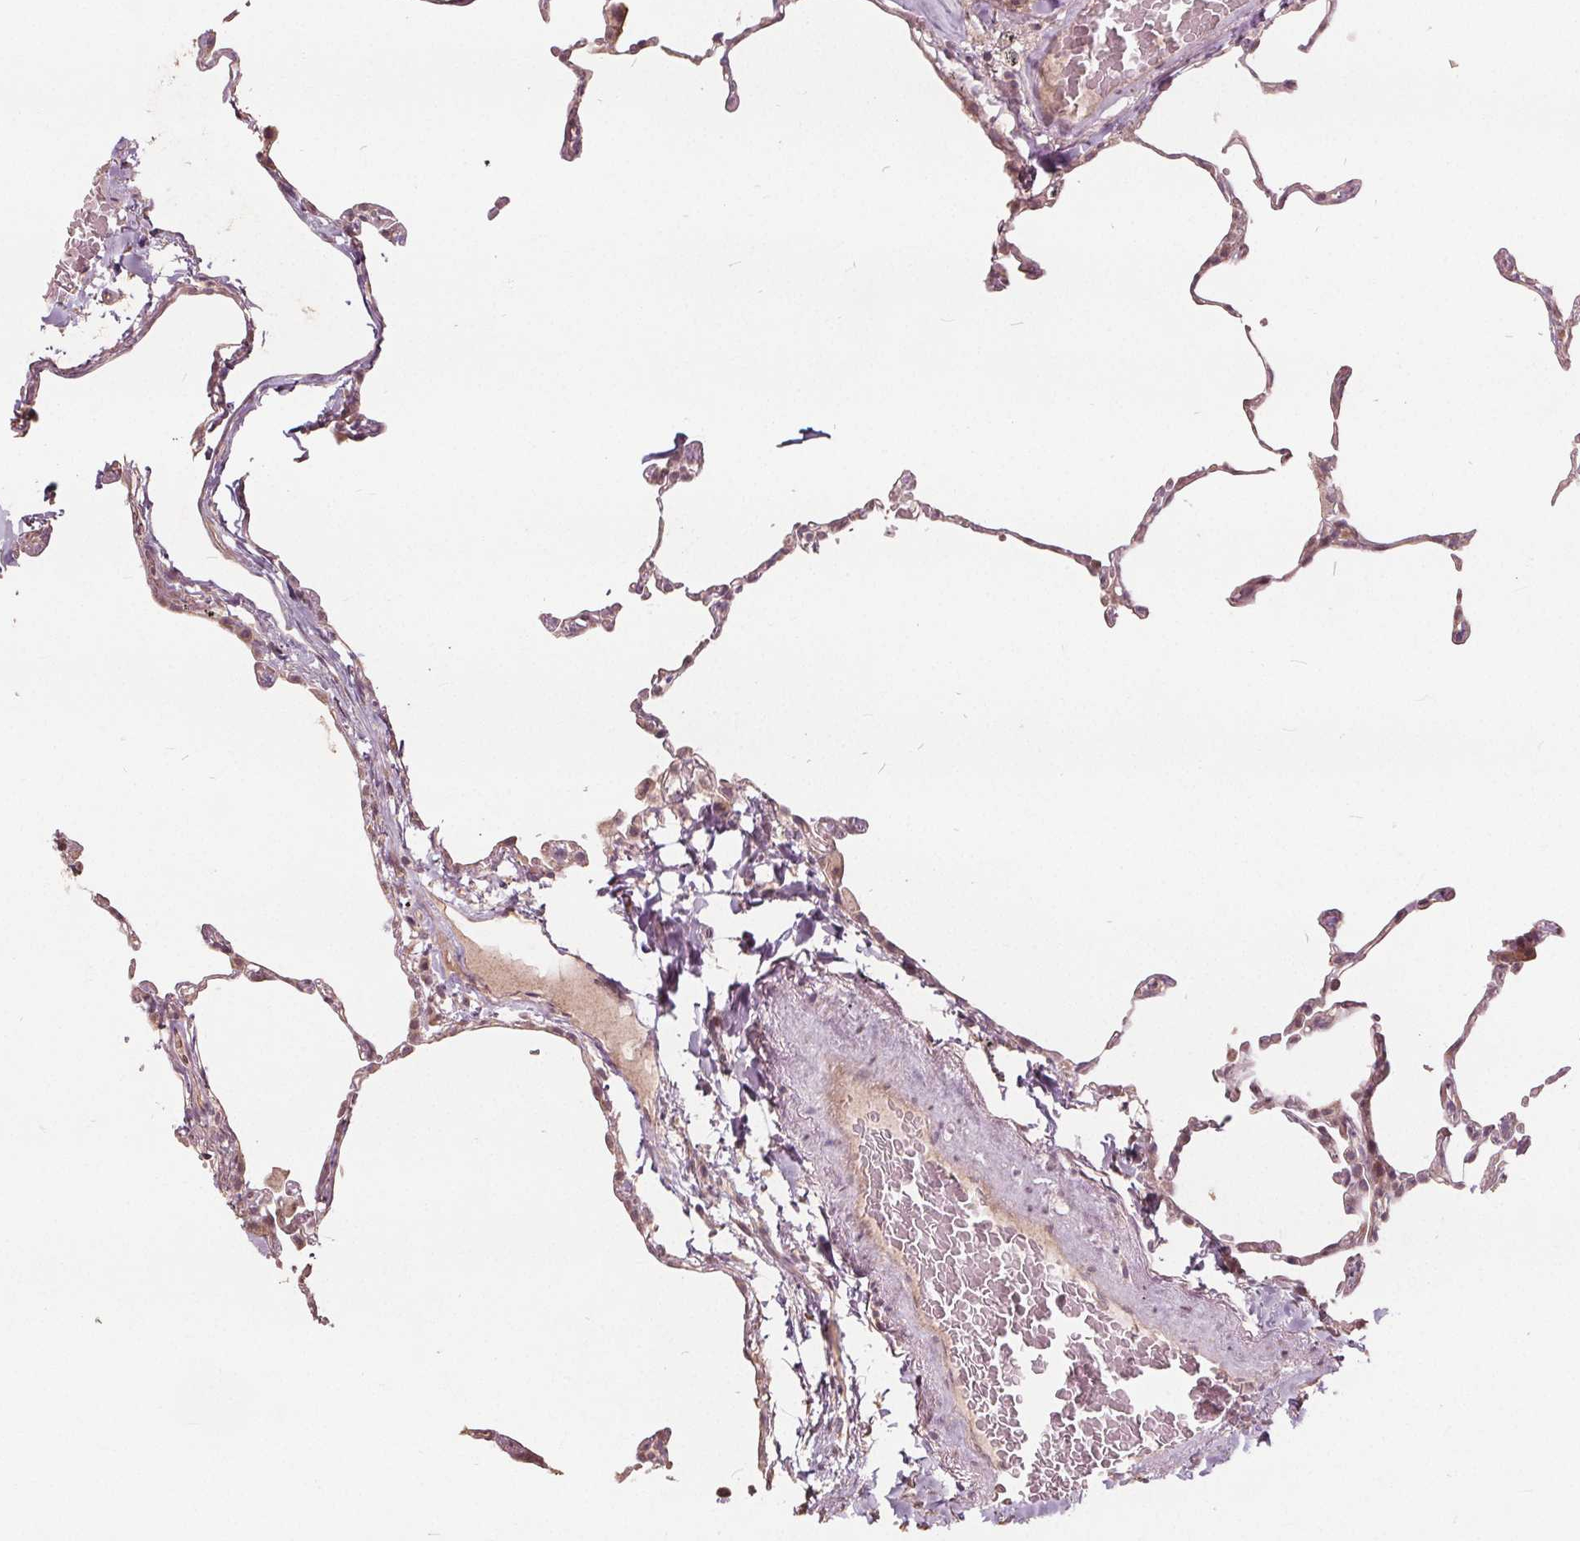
{"staining": {"intensity": "weak", "quantity": "25%-75%", "location": "cytoplasmic/membranous"}, "tissue": "lung", "cell_type": "Alveolar cells", "image_type": "normal", "snomed": [{"axis": "morphology", "description": "Normal tissue, NOS"}, {"axis": "topography", "description": "Lung"}], "caption": "Lung was stained to show a protein in brown. There is low levels of weak cytoplasmic/membranous staining in about 25%-75% of alveolar cells. The protein is stained brown, and the nuclei are stained in blue (DAB IHC with brightfield microscopy, high magnification).", "gene": "PTPRT", "patient": {"sex": "female", "age": 57}}